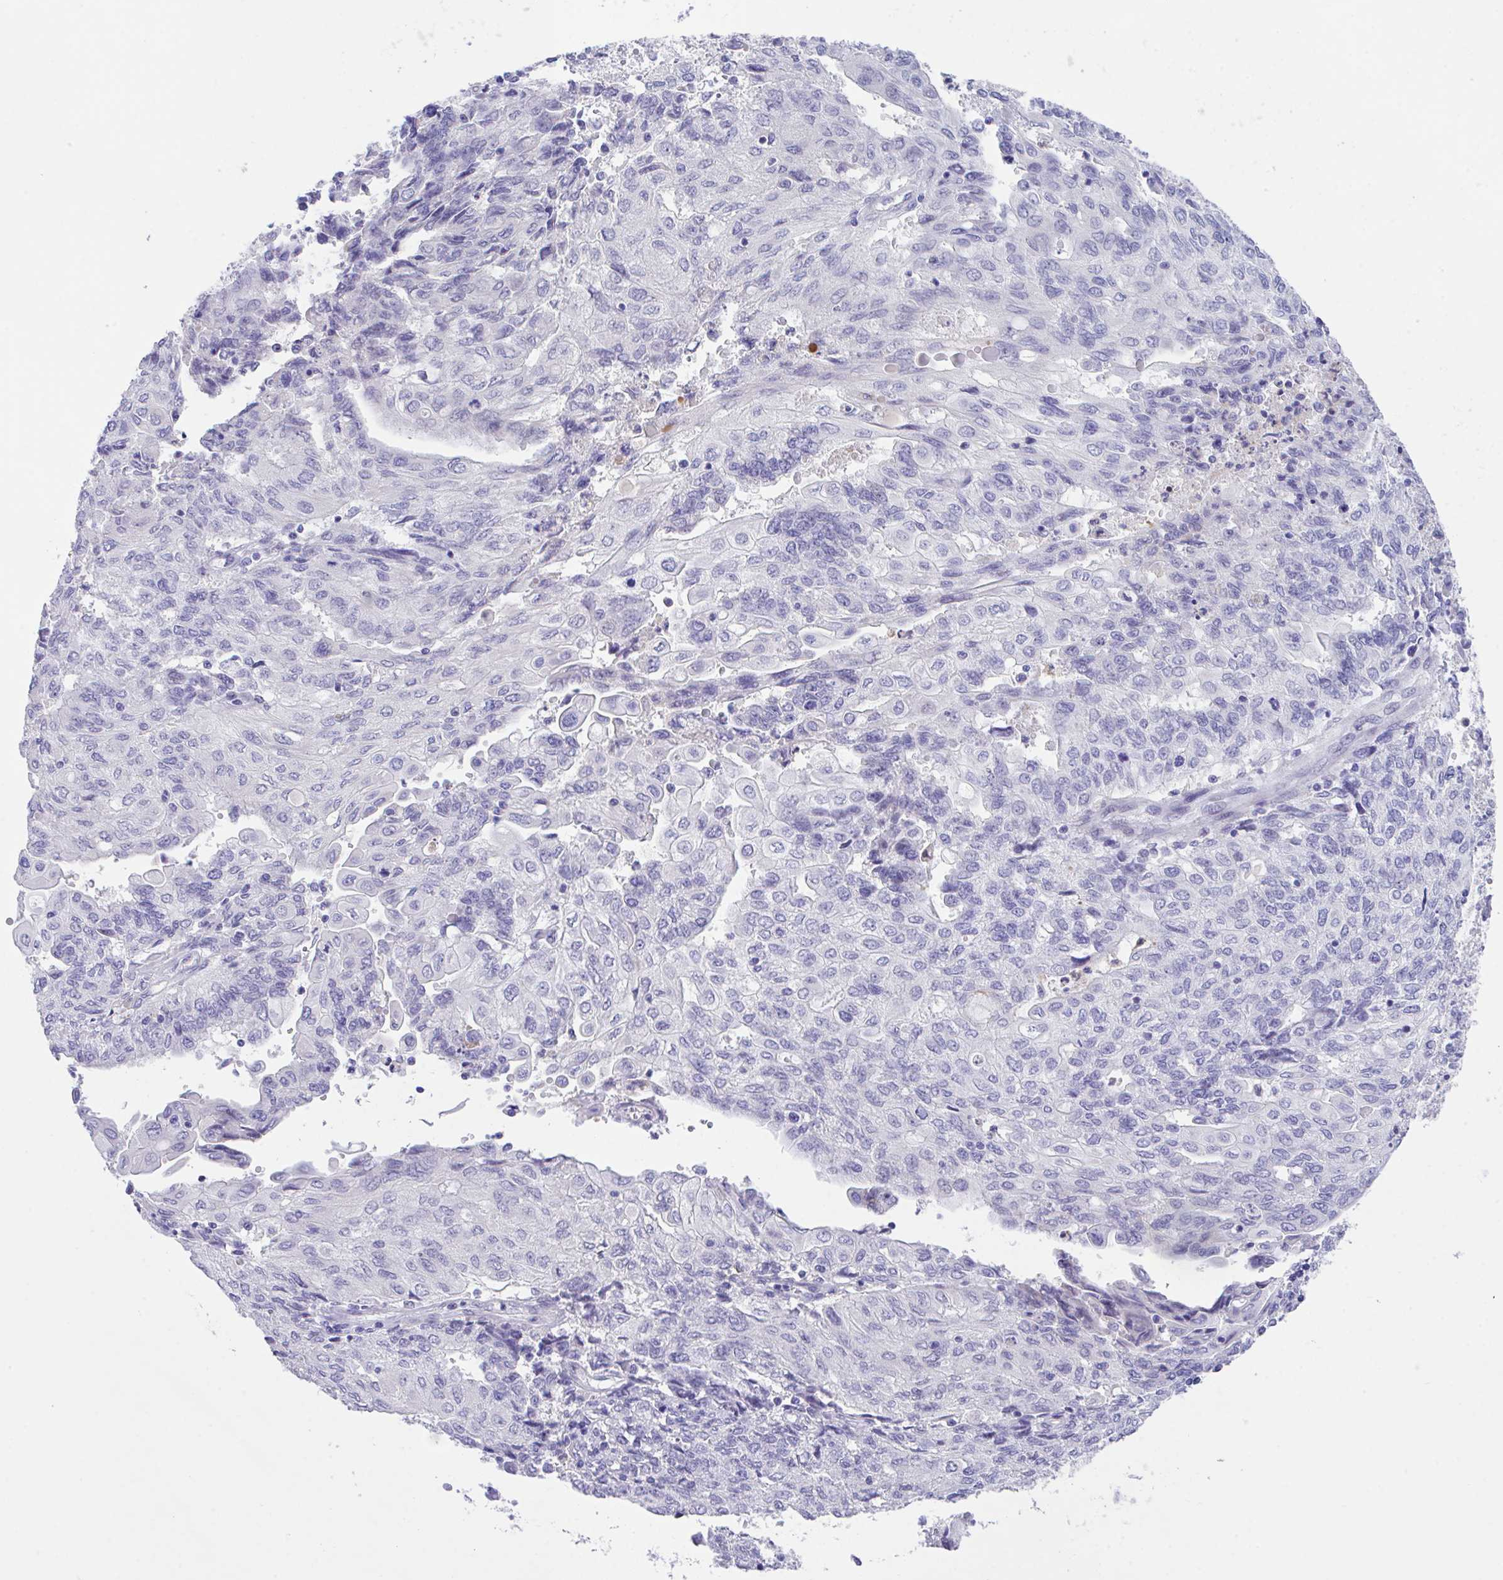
{"staining": {"intensity": "negative", "quantity": "none", "location": "none"}, "tissue": "endometrial cancer", "cell_type": "Tumor cells", "image_type": "cancer", "snomed": [{"axis": "morphology", "description": "Adenocarcinoma, NOS"}, {"axis": "topography", "description": "Endometrium"}], "caption": "Immunohistochemistry of human adenocarcinoma (endometrial) exhibits no expression in tumor cells.", "gene": "HOXB4", "patient": {"sex": "female", "age": 54}}